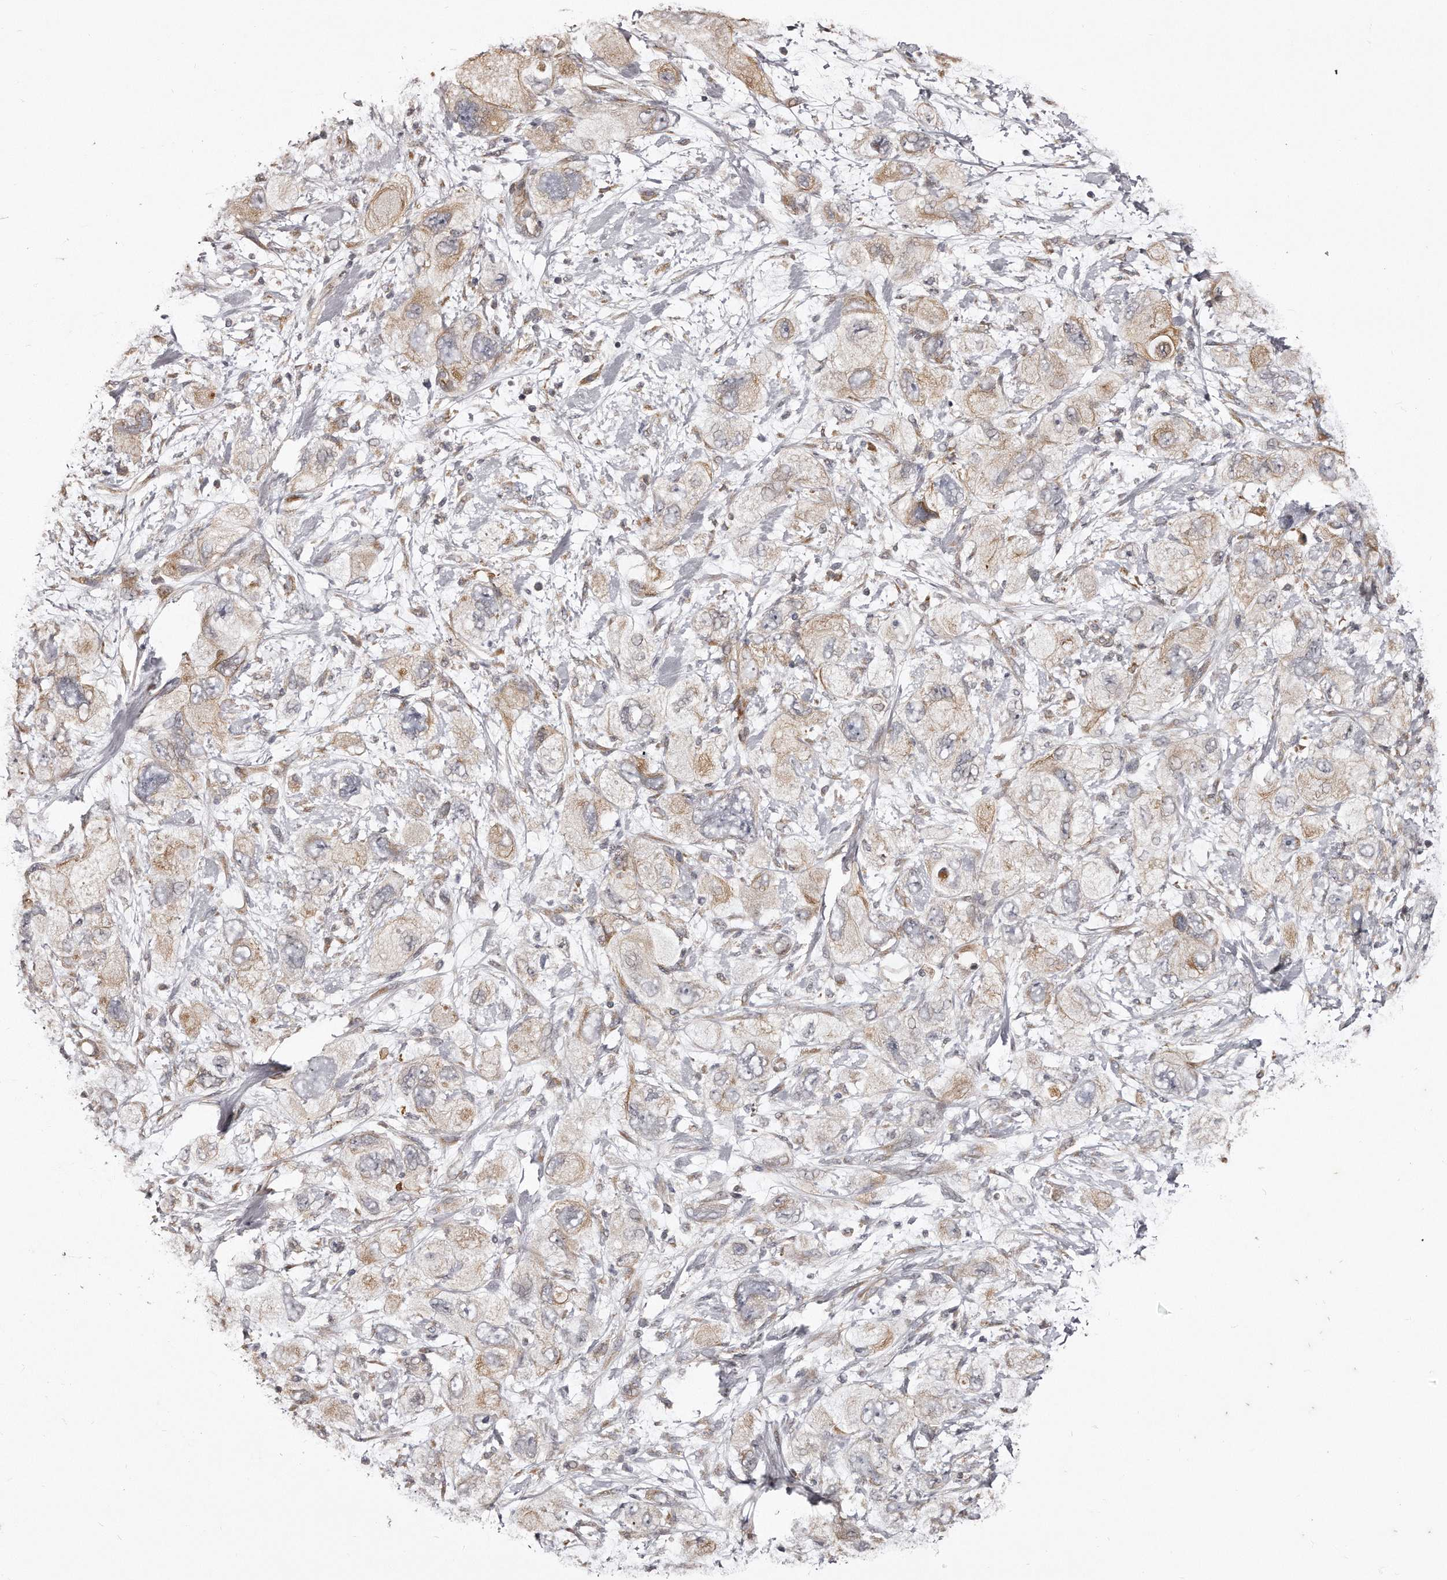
{"staining": {"intensity": "weak", "quantity": ">75%", "location": "cytoplasmic/membranous"}, "tissue": "pancreatic cancer", "cell_type": "Tumor cells", "image_type": "cancer", "snomed": [{"axis": "morphology", "description": "Adenocarcinoma, NOS"}, {"axis": "topography", "description": "Pancreas"}], "caption": "A low amount of weak cytoplasmic/membranous staining is appreciated in about >75% of tumor cells in pancreatic adenocarcinoma tissue. (Stains: DAB (3,3'-diaminobenzidine) in brown, nuclei in blue, Microscopy: brightfield microscopy at high magnification).", "gene": "TRAPPC14", "patient": {"sex": "female", "age": 73}}